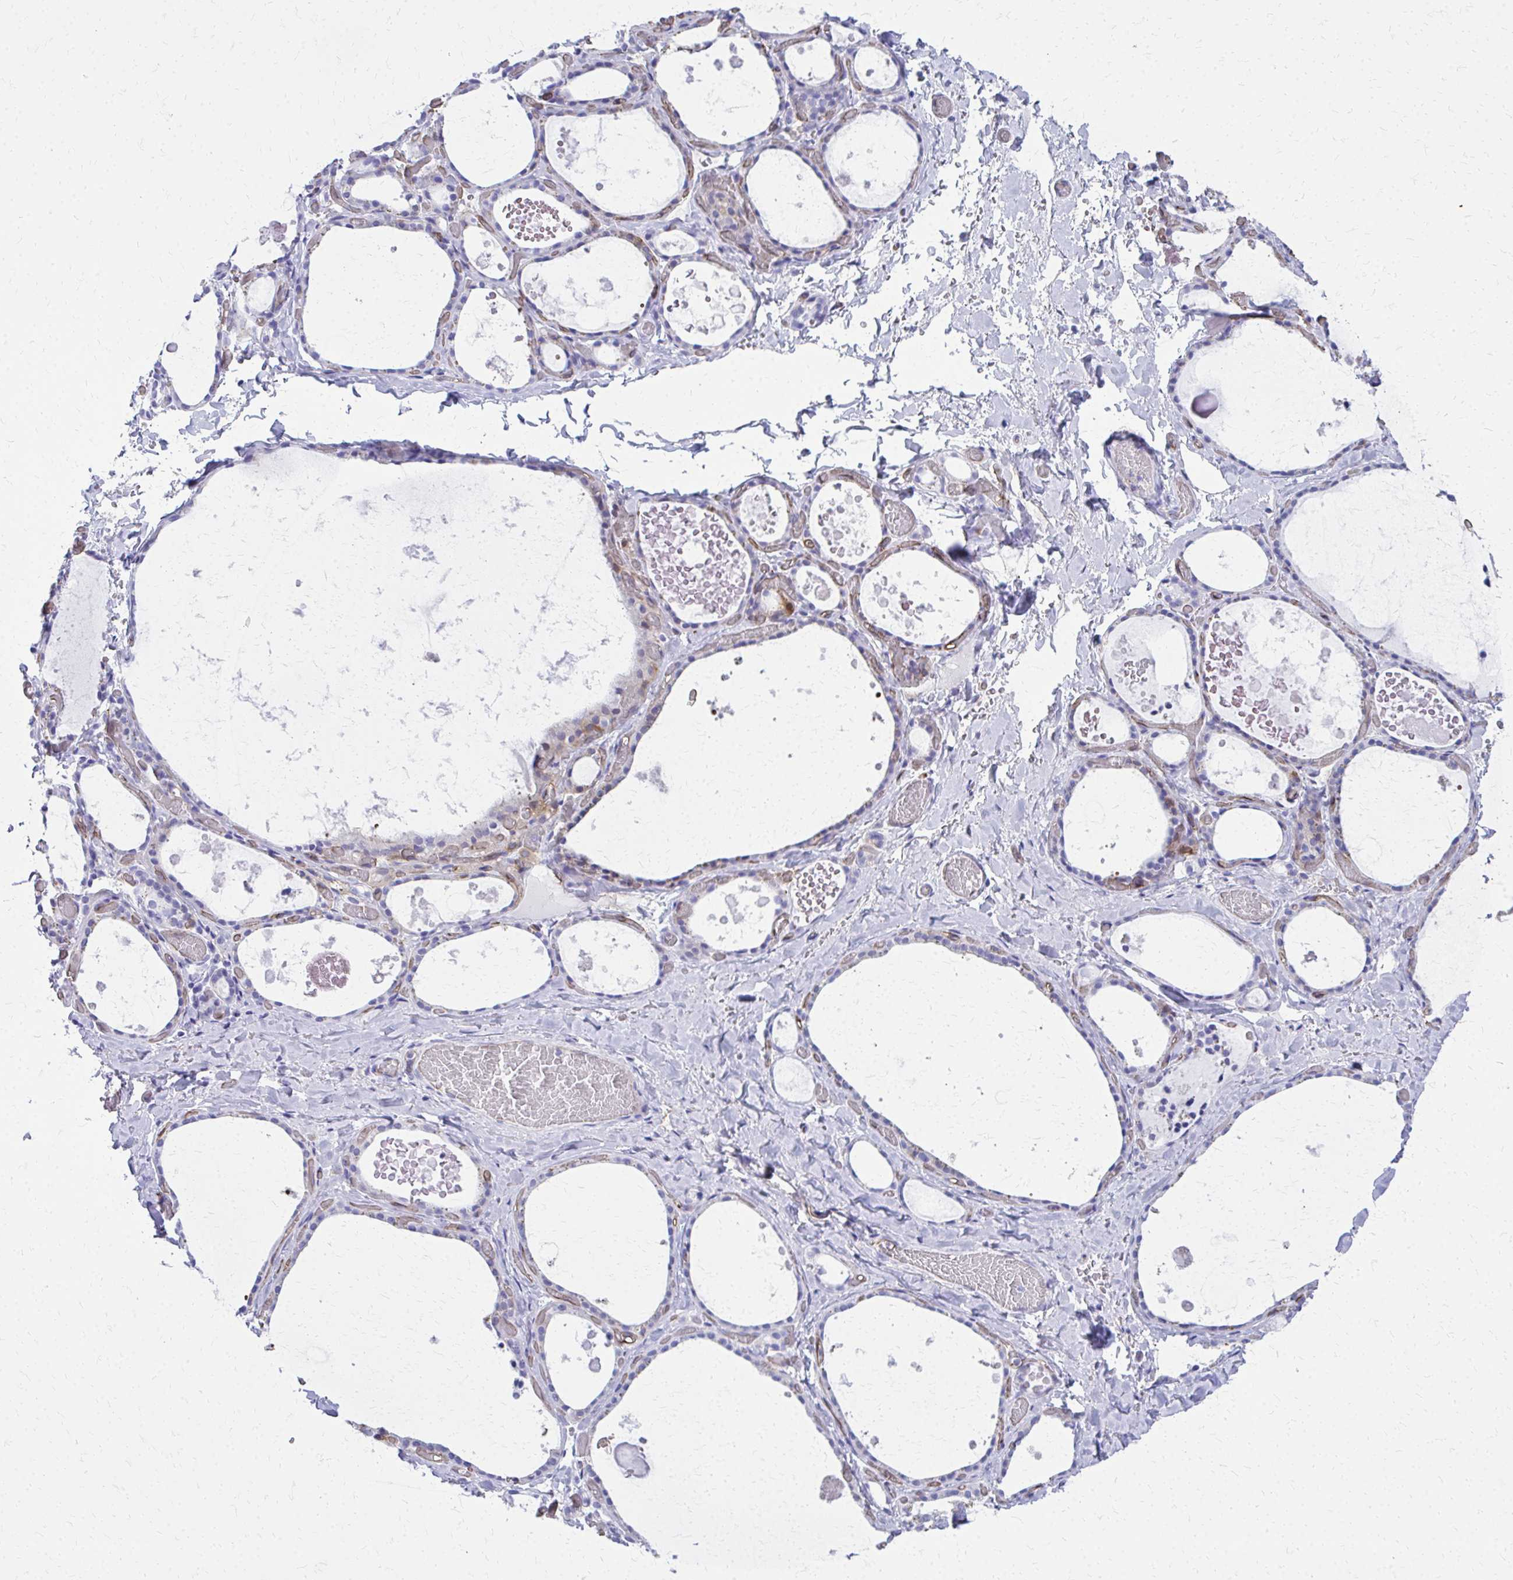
{"staining": {"intensity": "negative", "quantity": "none", "location": "none"}, "tissue": "thyroid gland", "cell_type": "Glandular cells", "image_type": "normal", "snomed": [{"axis": "morphology", "description": "Normal tissue, NOS"}, {"axis": "topography", "description": "Thyroid gland"}], "caption": "The image shows no significant staining in glandular cells of thyroid gland. (DAB immunohistochemistry (IHC) visualized using brightfield microscopy, high magnification).", "gene": "TPSG1", "patient": {"sex": "female", "age": 56}}